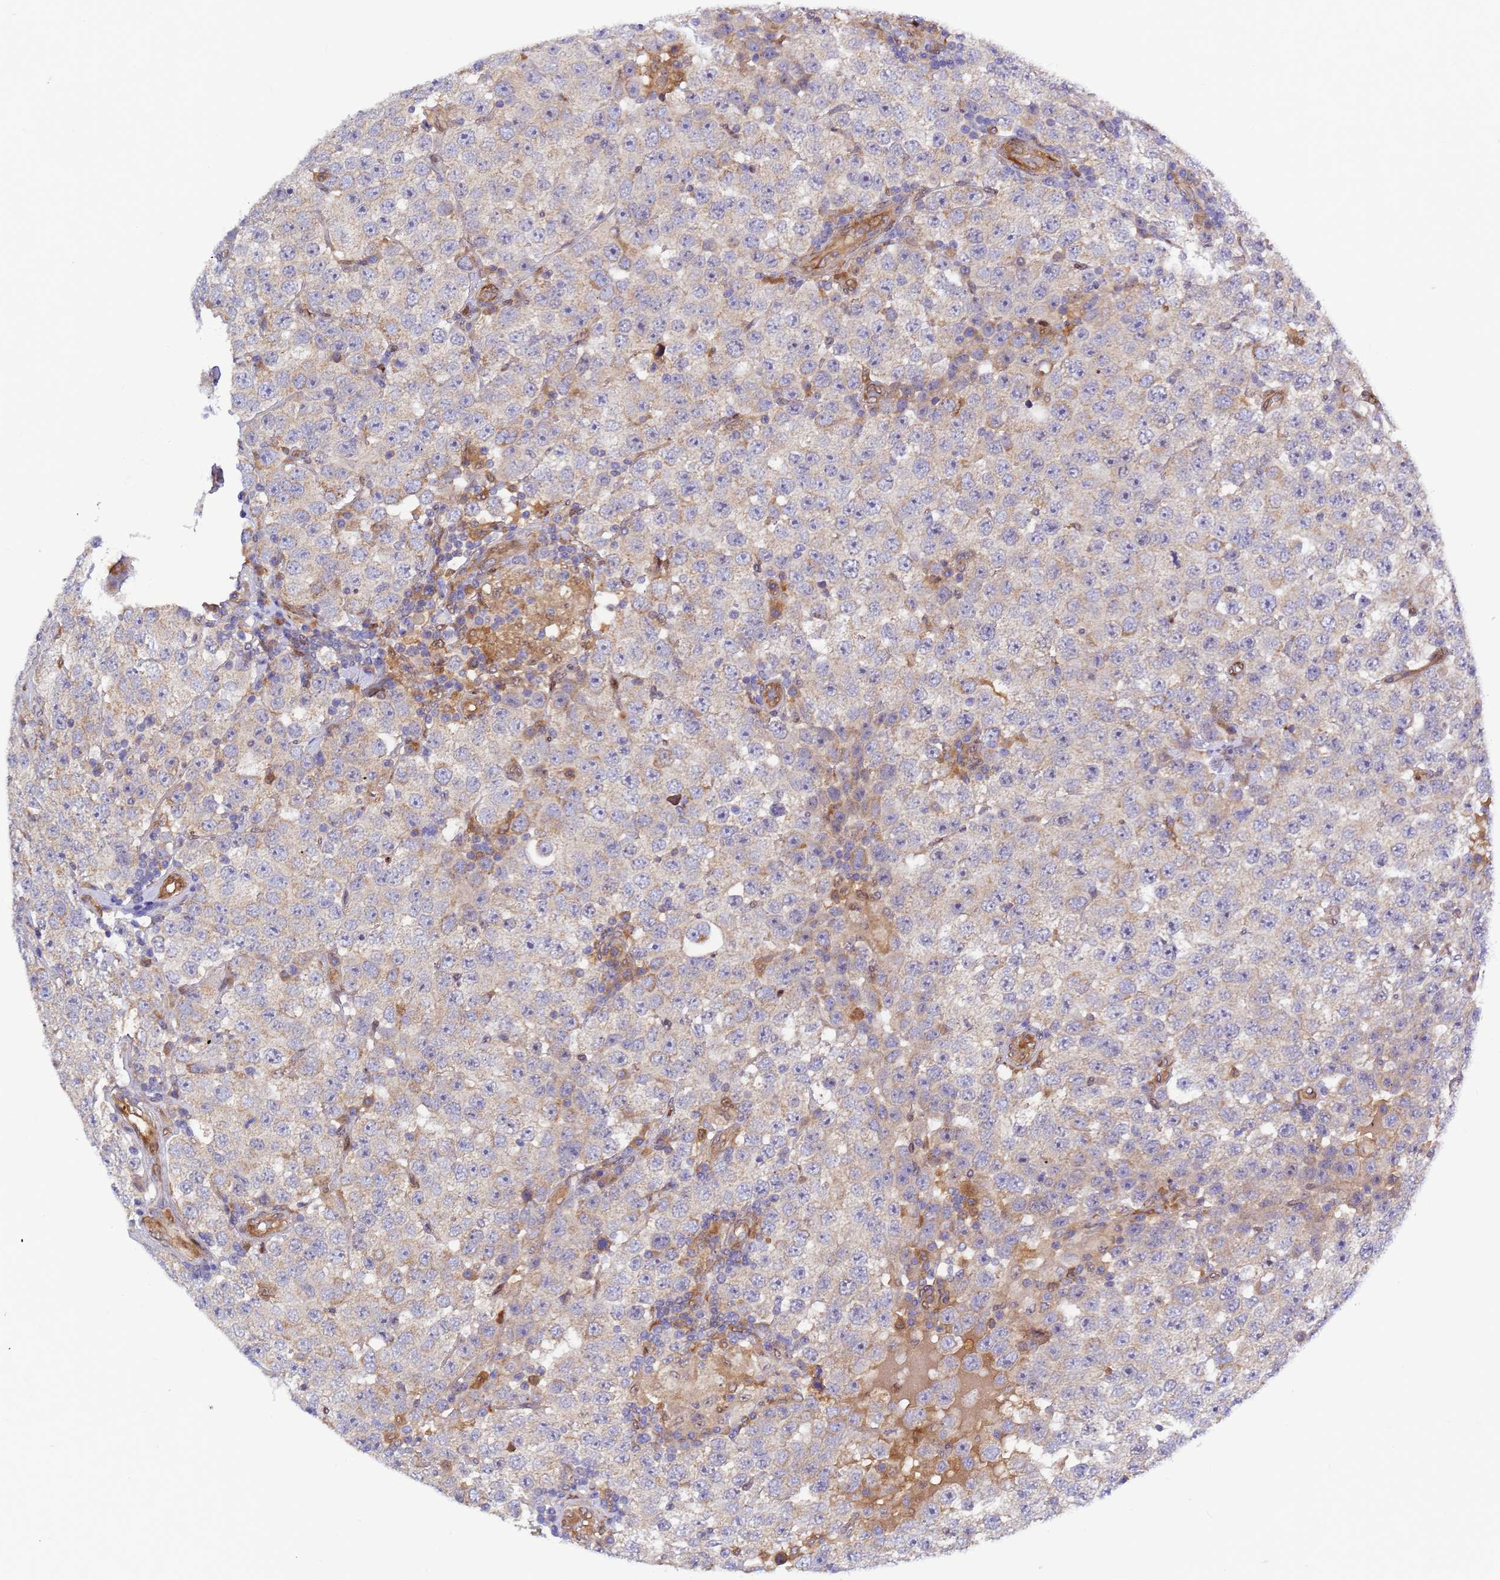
{"staining": {"intensity": "negative", "quantity": "none", "location": "none"}, "tissue": "testis cancer", "cell_type": "Tumor cells", "image_type": "cancer", "snomed": [{"axis": "morphology", "description": "Seminoma, NOS"}, {"axis": "topography", "description": "Testis"}], "caption": "This is an immunohistochemistry micrograph of human testis cancer. There is no positivity in tumor cells.", "gene": "FOXRED1", "patient": {"sex": "male", "age": 28}}